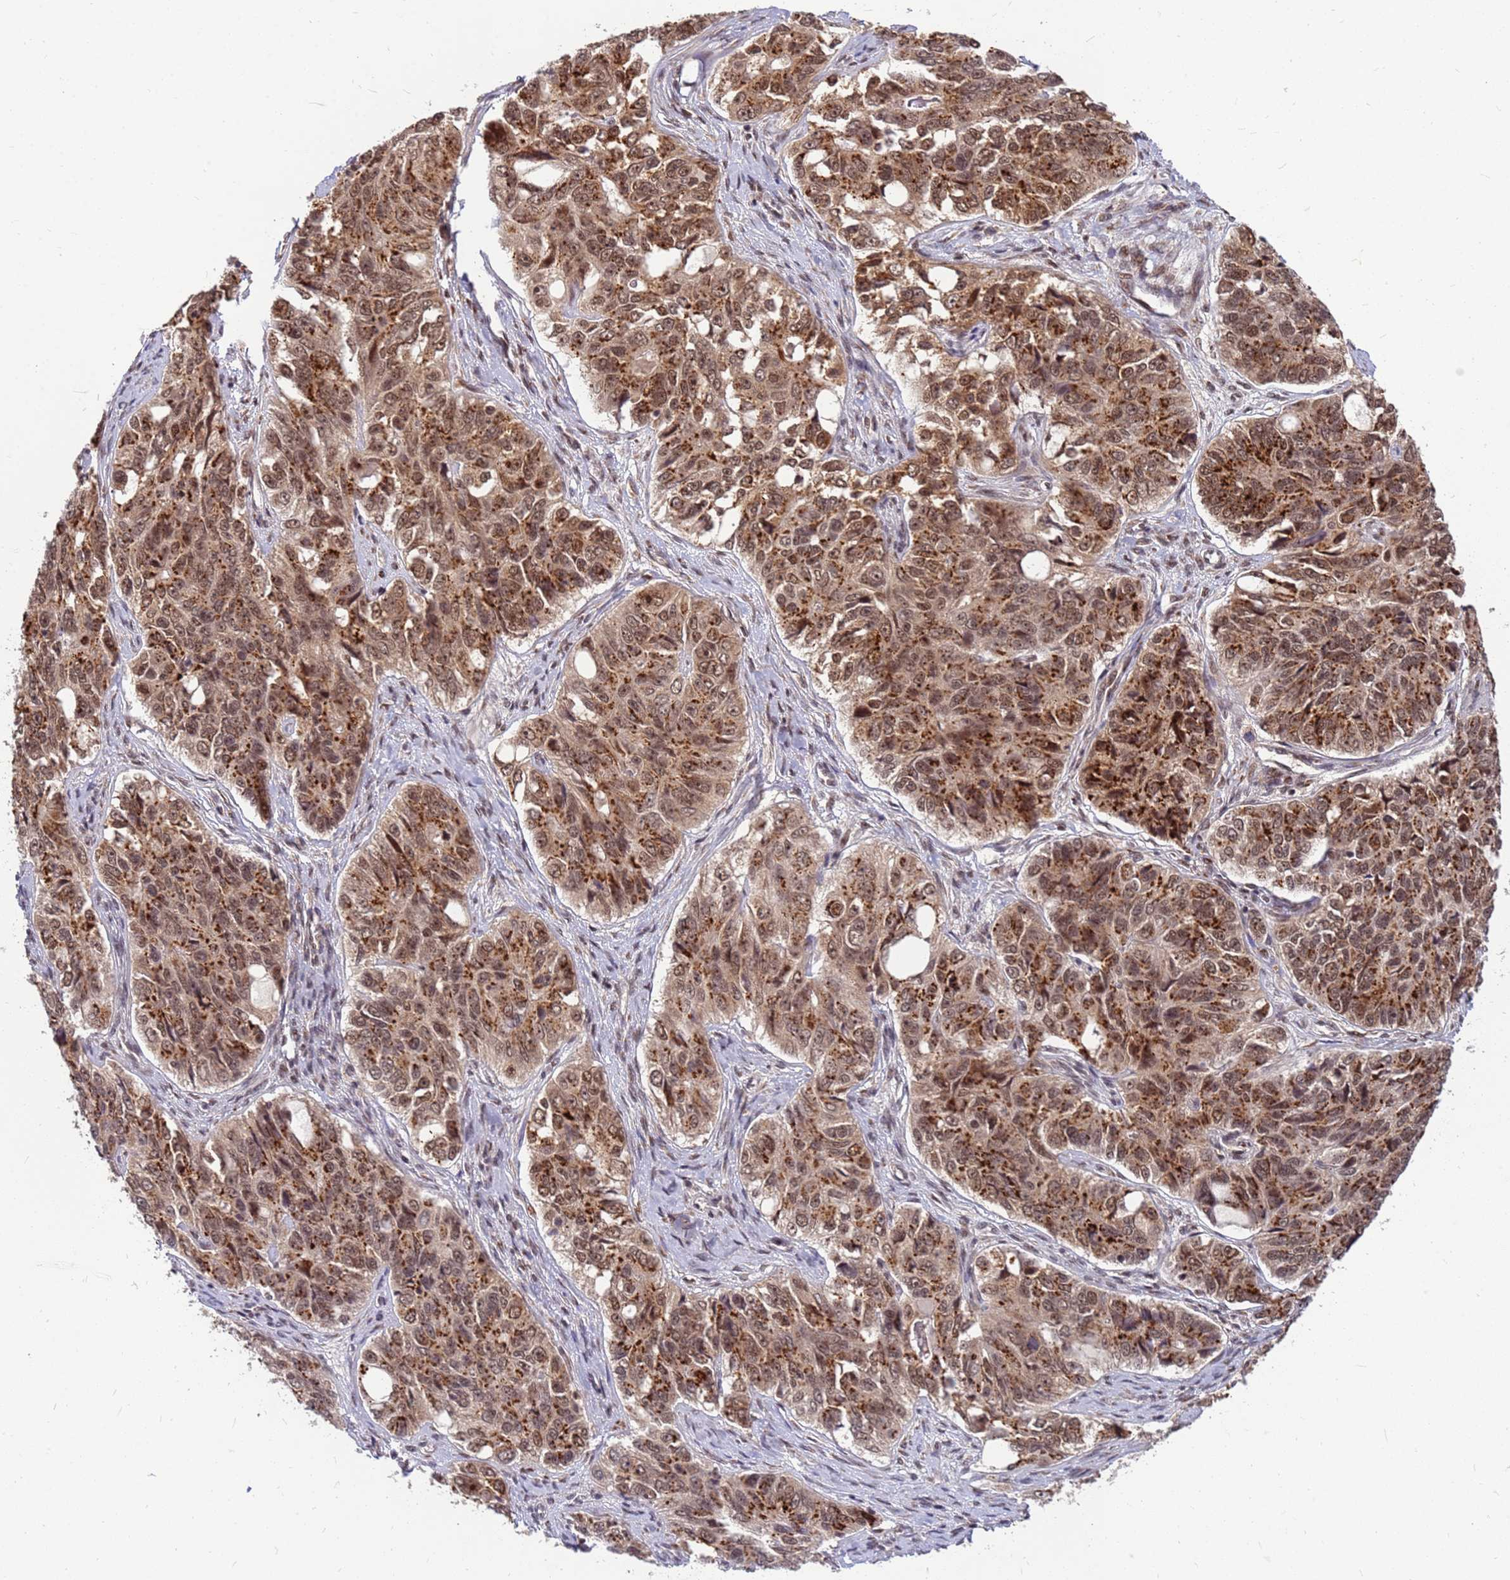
{"staining": {"intensity": "moderate", "quantity": ">75%", "location": "cytoplasmic/membranous,nuclear"}, "tissue": "ovarian cancer", "cell_type": "Tumor cells", "image_type": "cancer", "snomed": [{"axis": "morphology", "description": "Carcinoma, endometroid"}, {"axis": "topography", "description": "Ovary"}], "caption": "Ovarian cancer stained with immunohistochemistry demonstrates moderate cytoplasmic/membranous and nuclear expression in approximately >75% of tumor cells. (Stains: DAB in brown, nuclei in blue, Microscopy: brightfield microscopy at high magnification).", "gene": "NCBP2", "patient": {"sex": "female", "age": 51}}